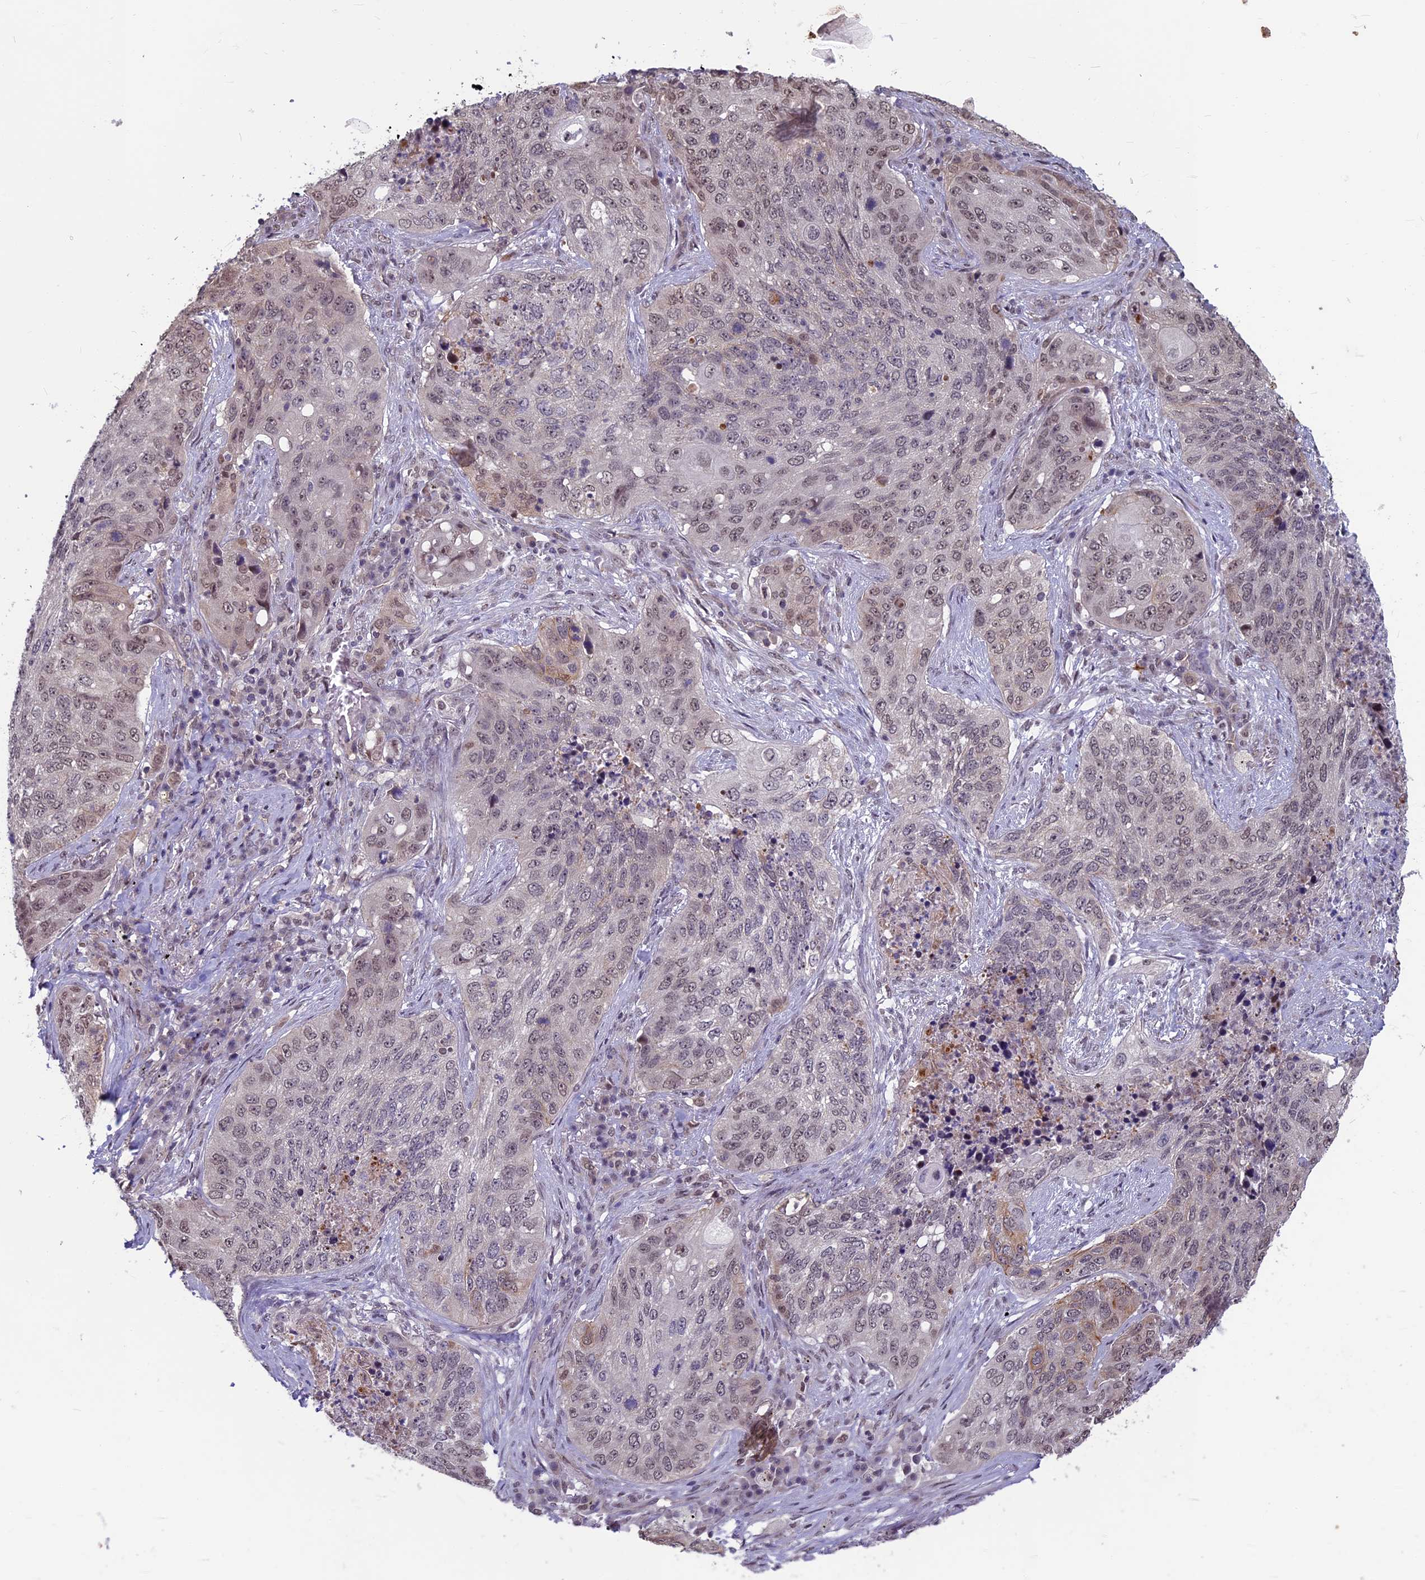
{"staining": {"intensity": "weak", "quantity": "25%-75%", "location": "cytoplasmic/membranous,nuclear"}, "tissue": "lung cancer", "cell_type": "Tumor cells", "image_type": "cancer", "snomed": [{"axis": "morphology", "description": "Squamous cell carcinoma, NOS"}, {"axis": "topography", "description": "Lung"}], "caption": "IHC photomicrograph of neoplastic tissue: squamous cell carcinoma (lung) stained using immunohistochemistry demonstrates low levels of weak protein expression localized specifically in the cytoplasmic/membranous and nuclear of tumor cells, appearing as a cytoplasmic/membranous and nuclear brown color.", "gene": "SPIRE1", "patient": {"sex": "female", "age": 63}}